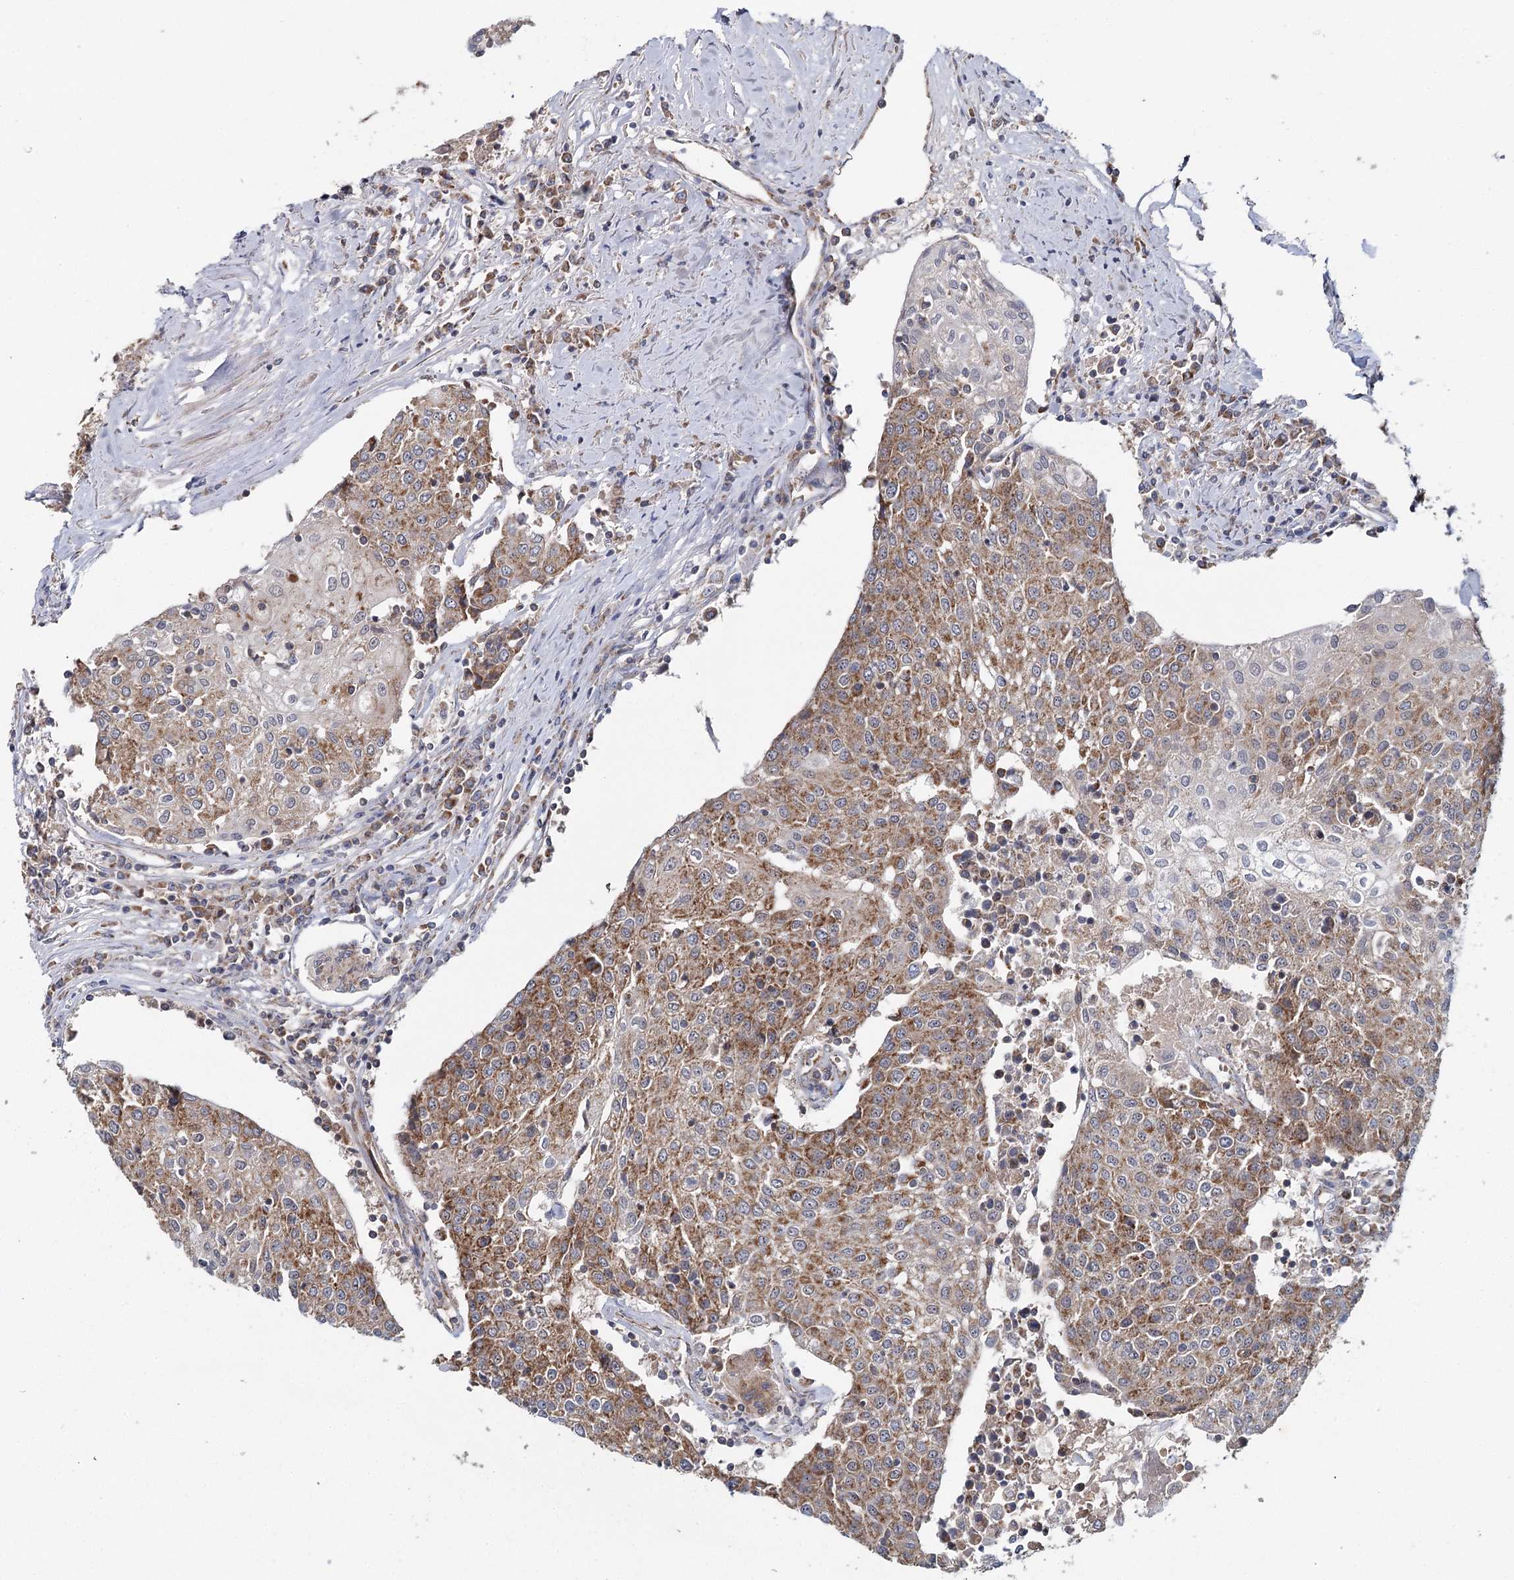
{"staining": {"intensity": "moderate", "quantity": ">75%", "location": "cytoplasmic/membranous"}, "tissue": "urothelial cancer", "cell_type": "Tumor cells", "image_type": "cancer", "snomed": [{"axis": "morphology", "description": "Urothelial carcinoma, High grade"}, {"axis": "topography", "description": "Urinary bladder"}], "caption": "This histopathology image reveals urothelial cancer stained with immunohistochemistry (IHC) to label a protein in brown. The cytoplasmic/membranous of tumor cells show moderate positivity for the protein. Nuclei are counter-stained blue.", "gene": "MRPL44", "patient": {"sex": "female", "age": 85}}